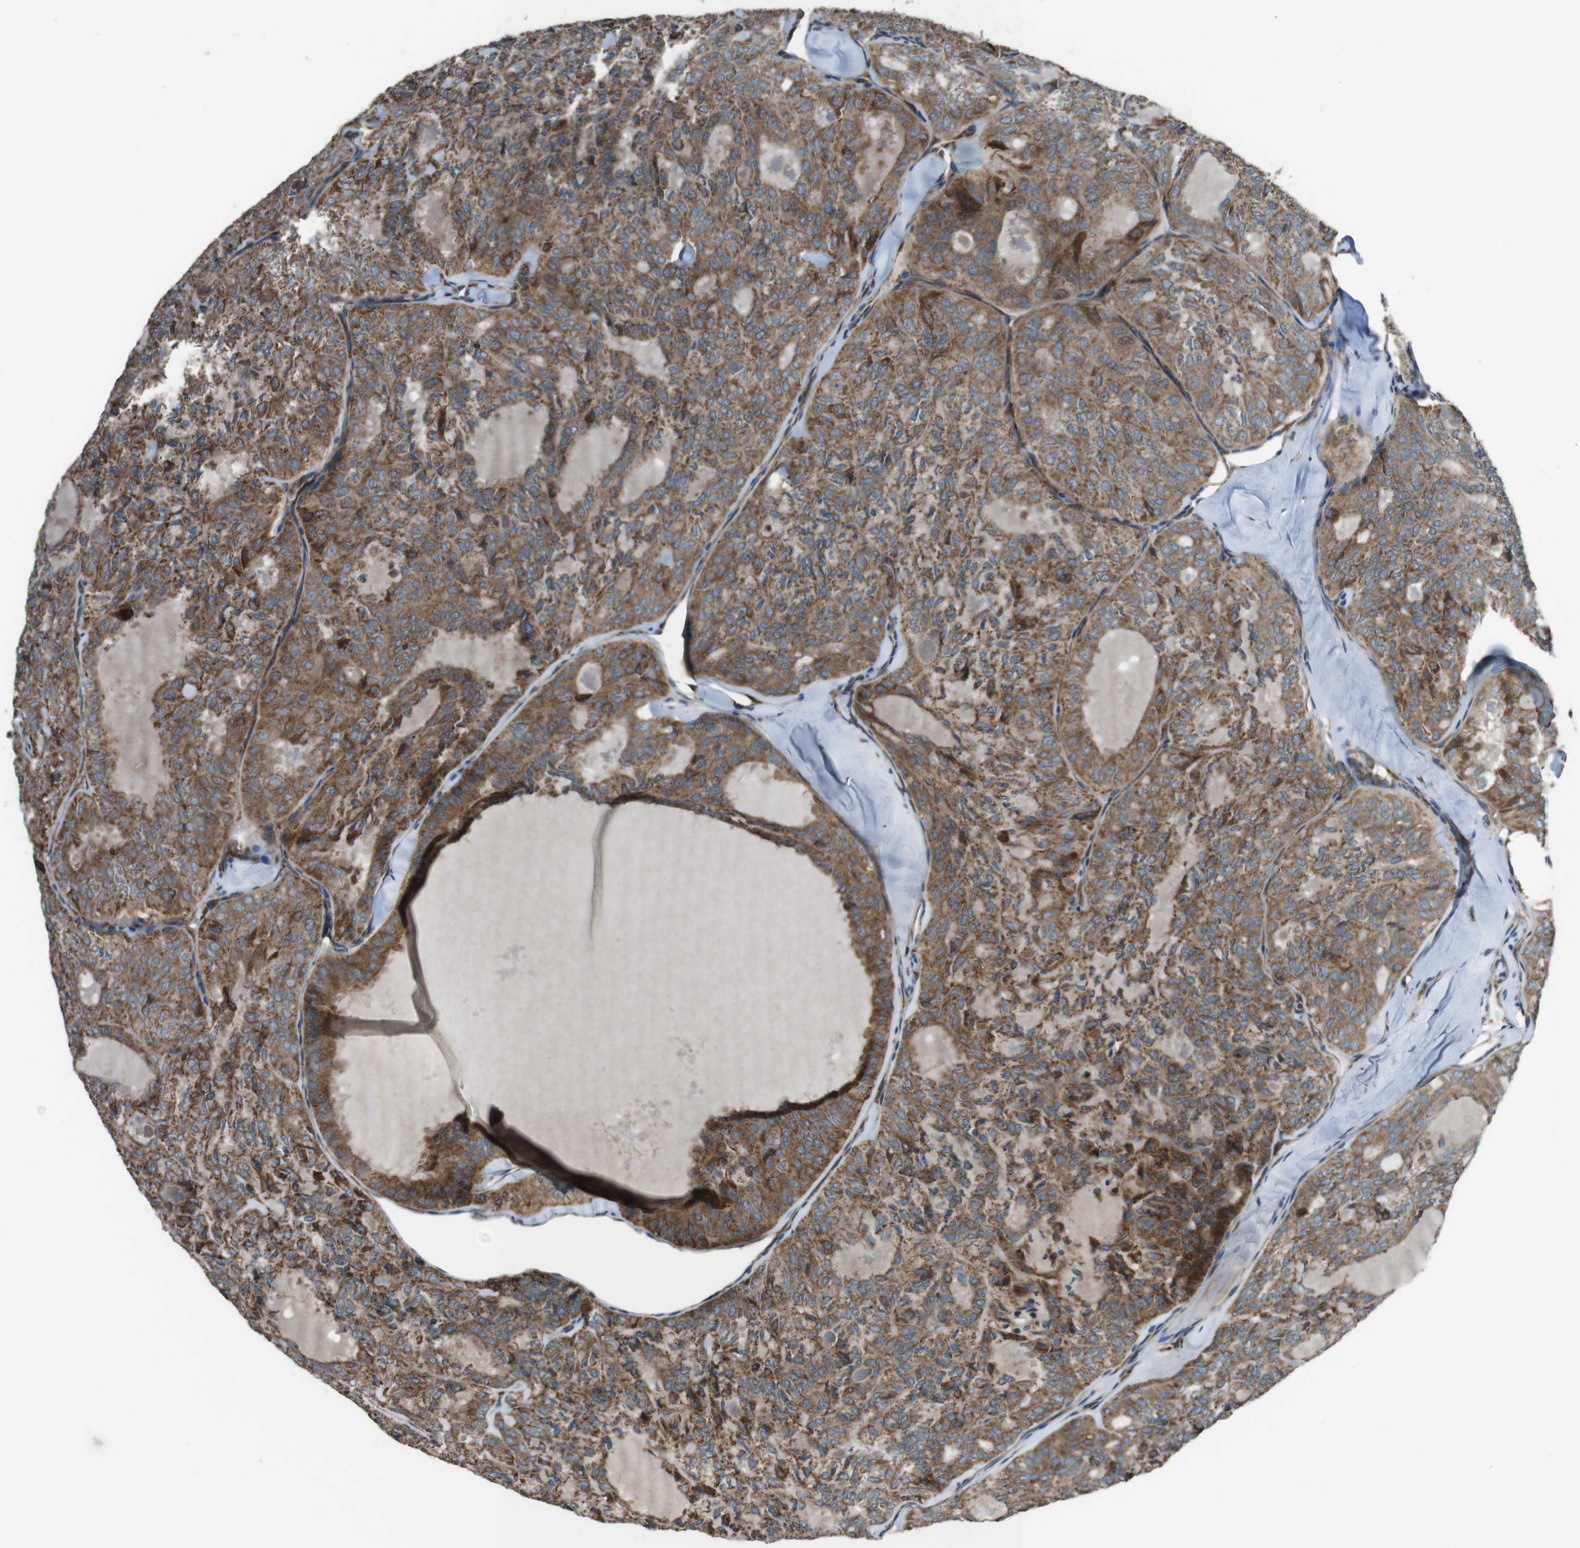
{"staining": {"intensity": "moderate", "quantity": ">75%", "location": "cytoplasmic/membranous"}, "tissue": "thyroid cancer", "cell_type": "Tumor cells", "image_type": "cancer", "snomed": [{"axis": "morphology", "description": "Follicular adenoma carcinoma, NOS"}, {"axis": "topography", "description": "Thyroid gland"}], "caption": "The photomicrograph demonstrates staining of thyroid follicular adenoma carcinoma, revealing moderate cytoplasmic/membranous protein positivity (brown color) within tumor cells. (Stains: DAB in brown, nuclei in blue, Microscopy: brightfield microscopy at high magnification).", "gene": "GIMAP8", "patient": {"sex": "male", "age": 75}}